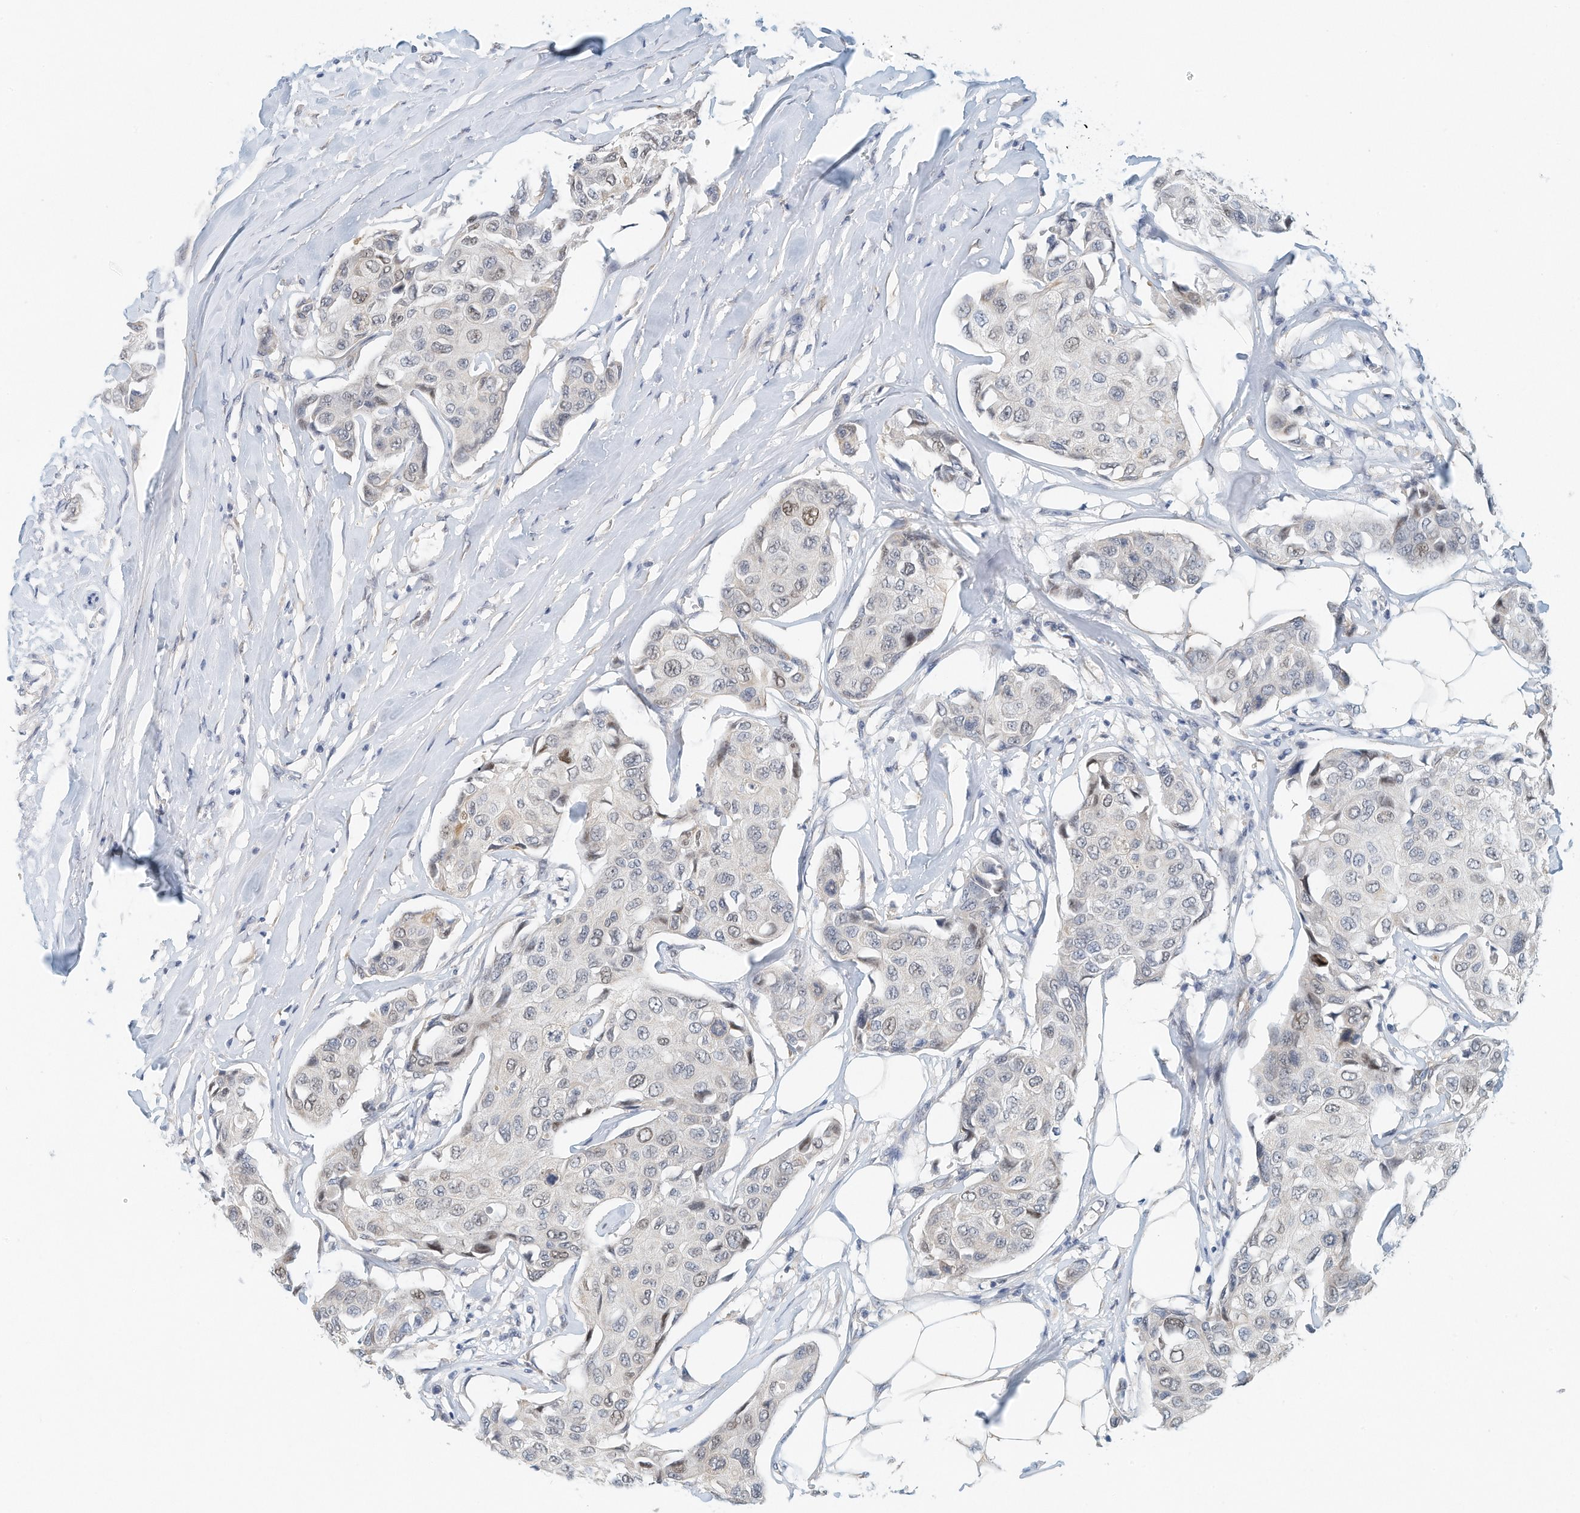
{"staining": {"intensity": "weak", "quantity": "<25%", "location": "nuclear"}, "tissue": "breast cancer", "cell_type": "Tumor cells", "image_type": "cancer", "snomed": [{"axis": "morphology", "description": "Duct carcinoma"}, {"axis": "topography", "description": "Breast"}], "caption": "Tumor cells are negative for brown protein staining in breast invasive ductal carcinoma. (DAB immunohistochemistry (IHC), high magnification).", "gene": "ARHGAP28", "patient": {"sex": "female", "age": 80}}